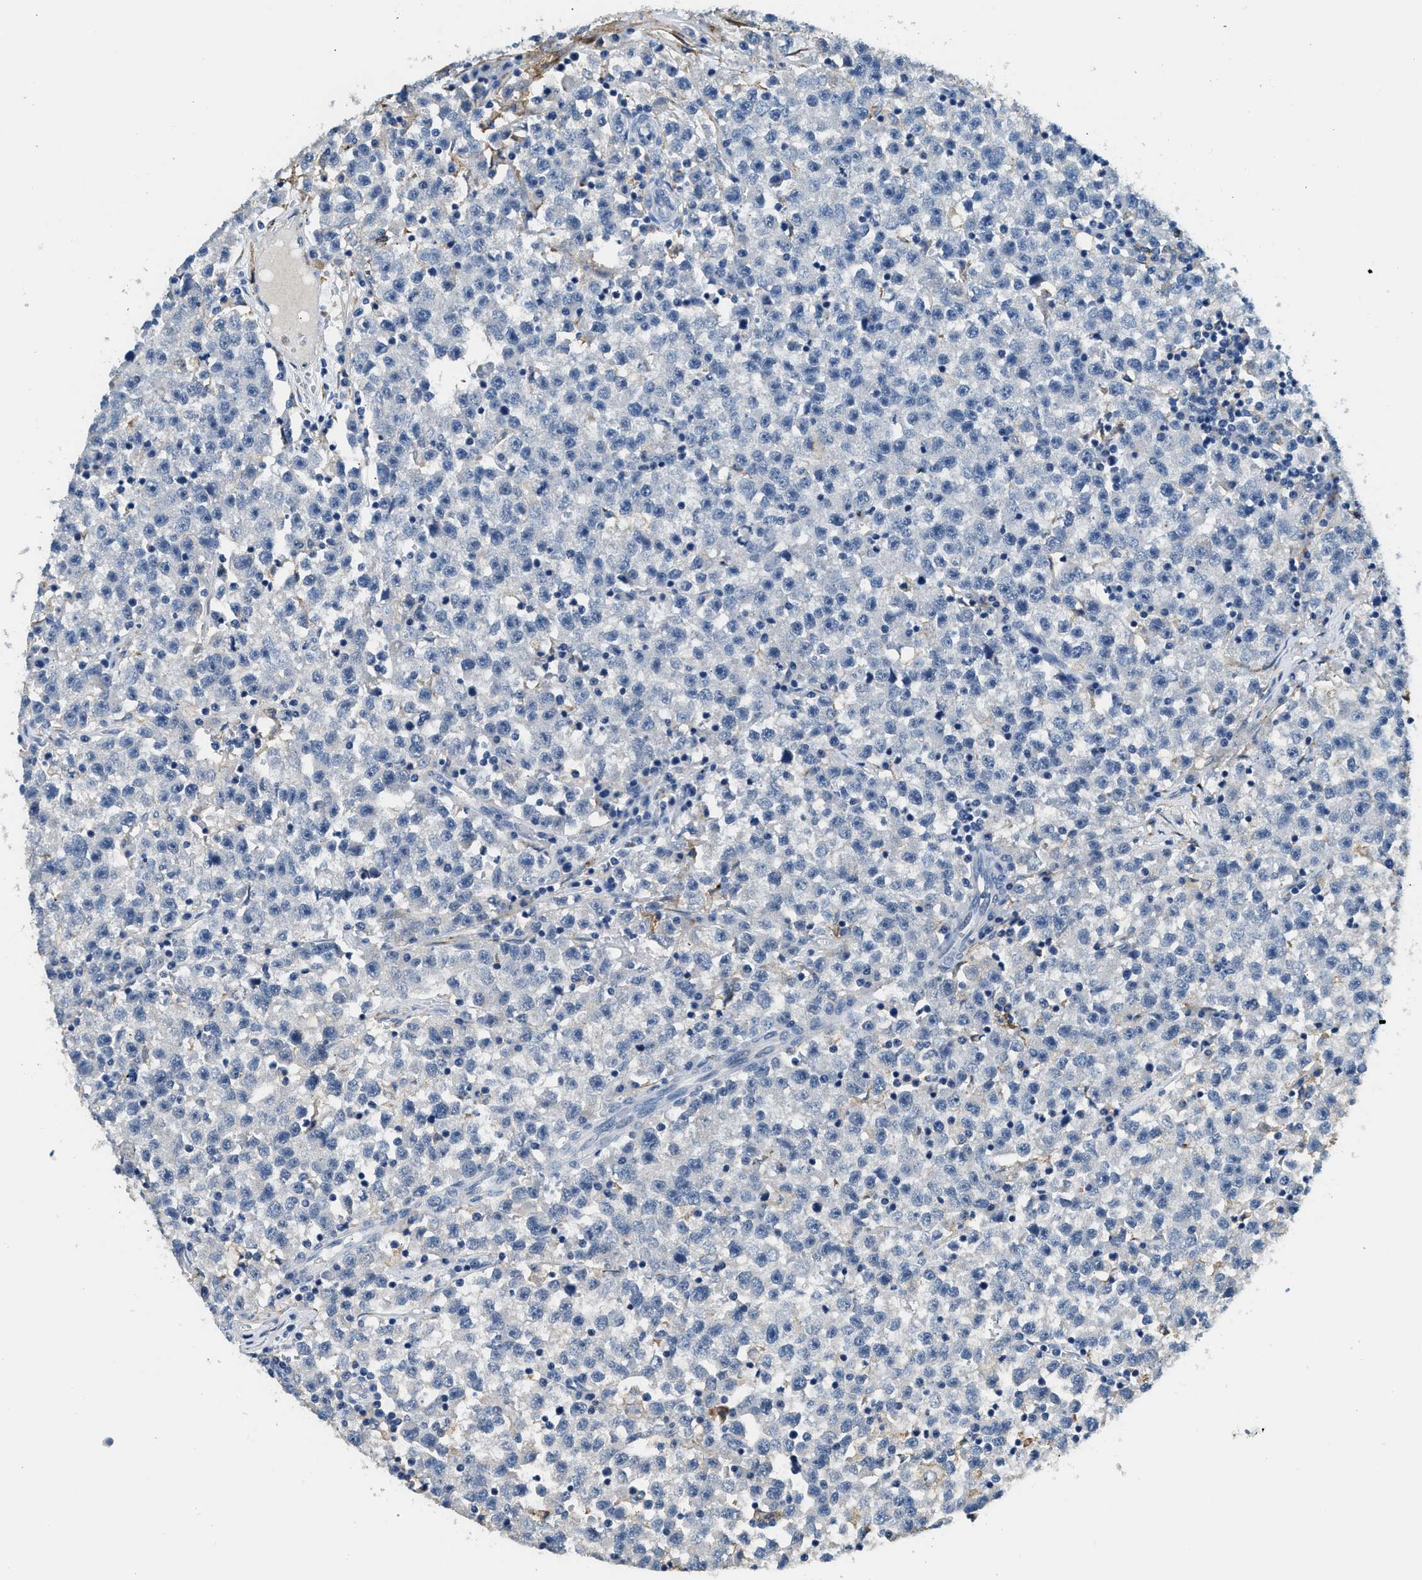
{"staining": {"intensity": "negative", "quantity": "none", "location": "none"}, "tissue": "testis cancer", "cell_type": "Tumor cells", "image_type": "cancer", "snomed": [{"axis": "morphology", "description": "Seminoma, NOS"}, {"axis": "topography", "description": "Testis"}], "caption": "Human testis cancer (seminoma) stained for a protein using immunohistochemistry shows no positivity in tumor cells.", "gene": "LRP1", "patient": {"sex": "male", "age": 22}}